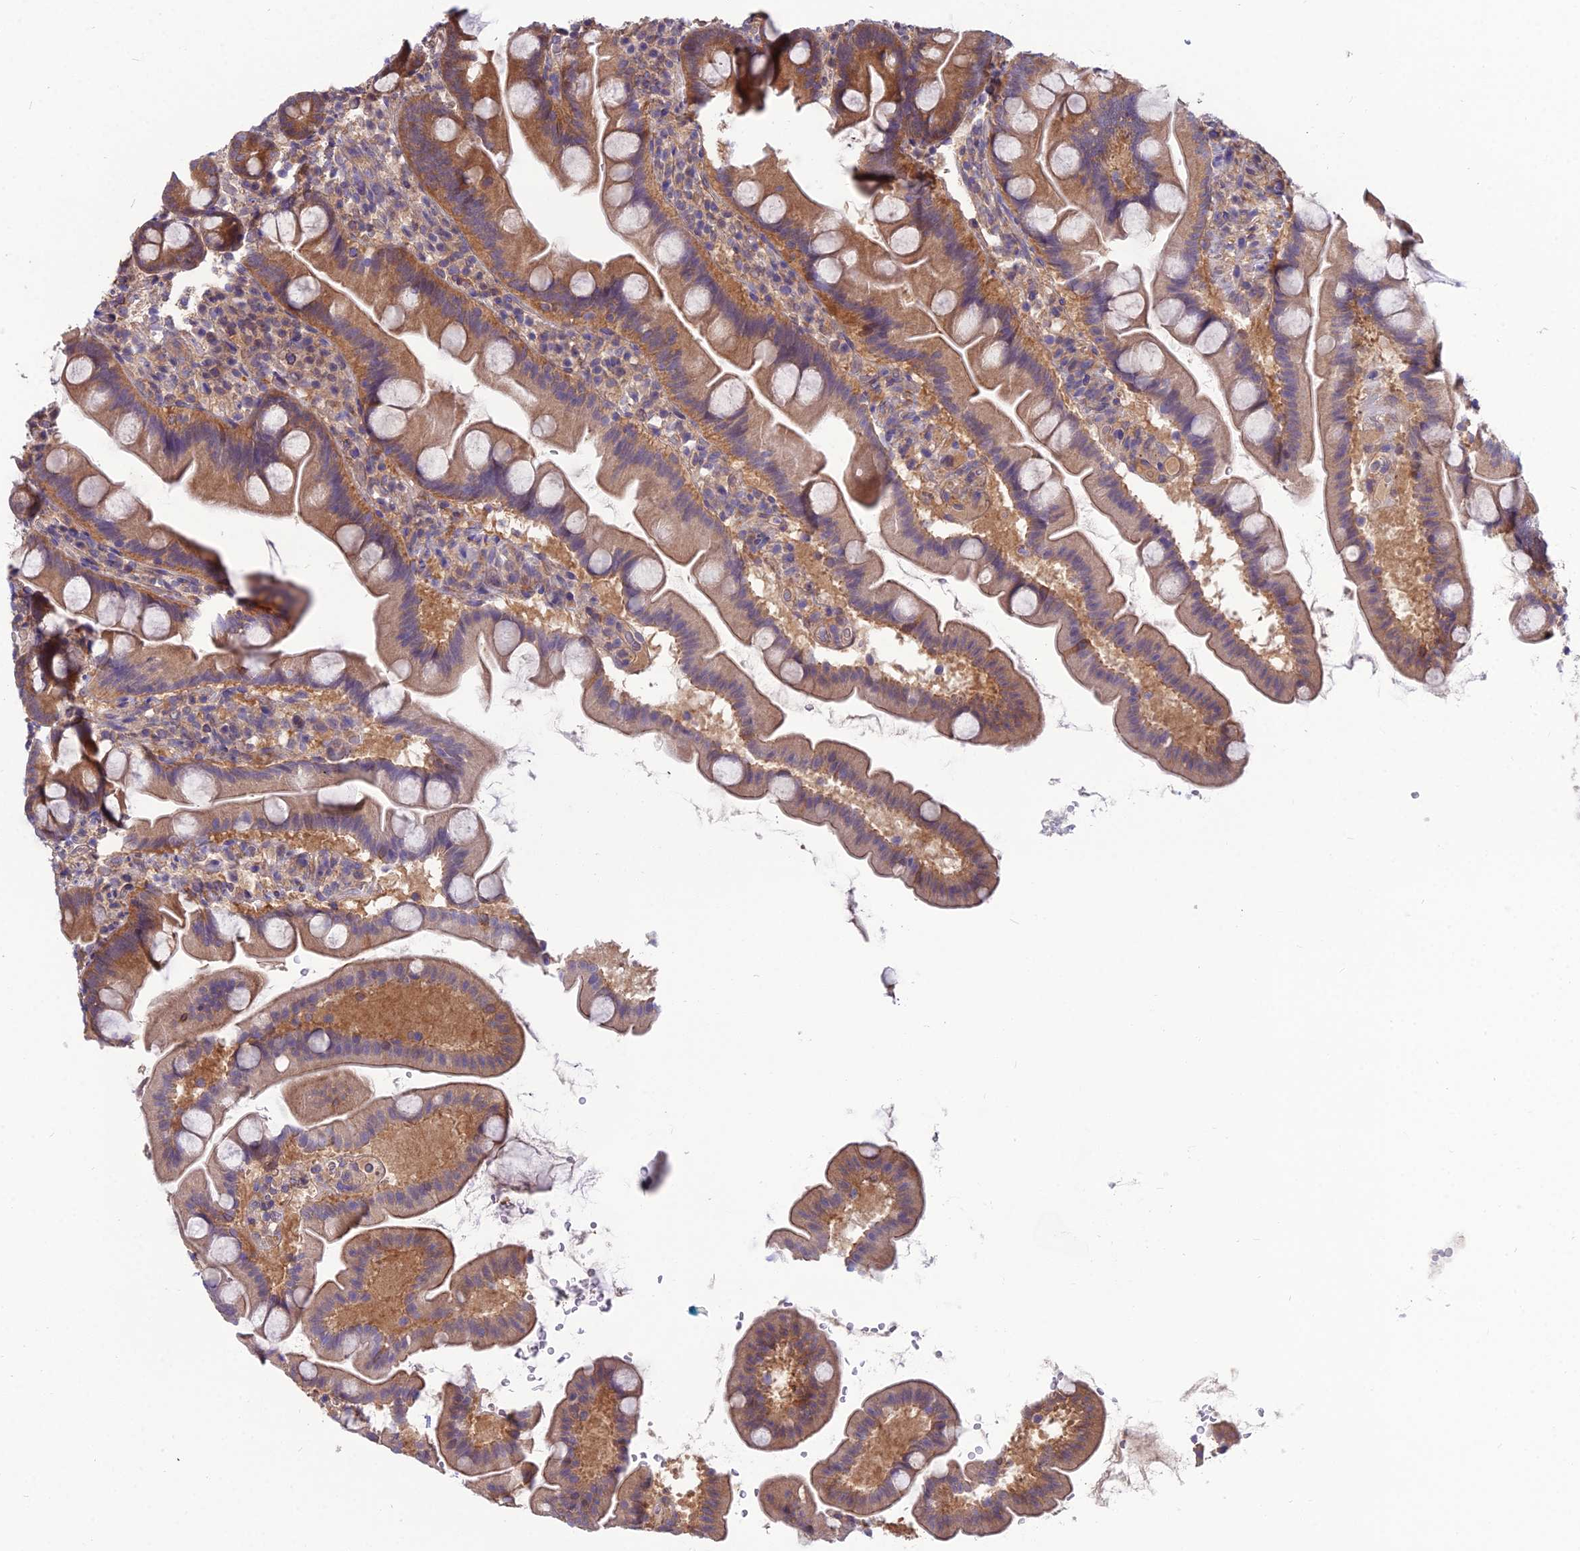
{"staining": {"intensity": "moderate", "quantity": ">75%", "location": "cytoplasmic/membranous"}, "tissue": "small intestine", "cell_type": "Glandular cells", "image_type": "normal", "snomed": [{"axis": "morphology", "description": "Normal tissue, NOS"}, {"axis": "topography", "description": "Small intestine"}], "caption": "About >75% of glandular cells in benign human small intestine reveal moderate cytoplasmic/membranous protein positivity as visualized by brown immunohistochemical staining.", "gene": "MVD", "patient": {"sex": "female", "age": 68}}